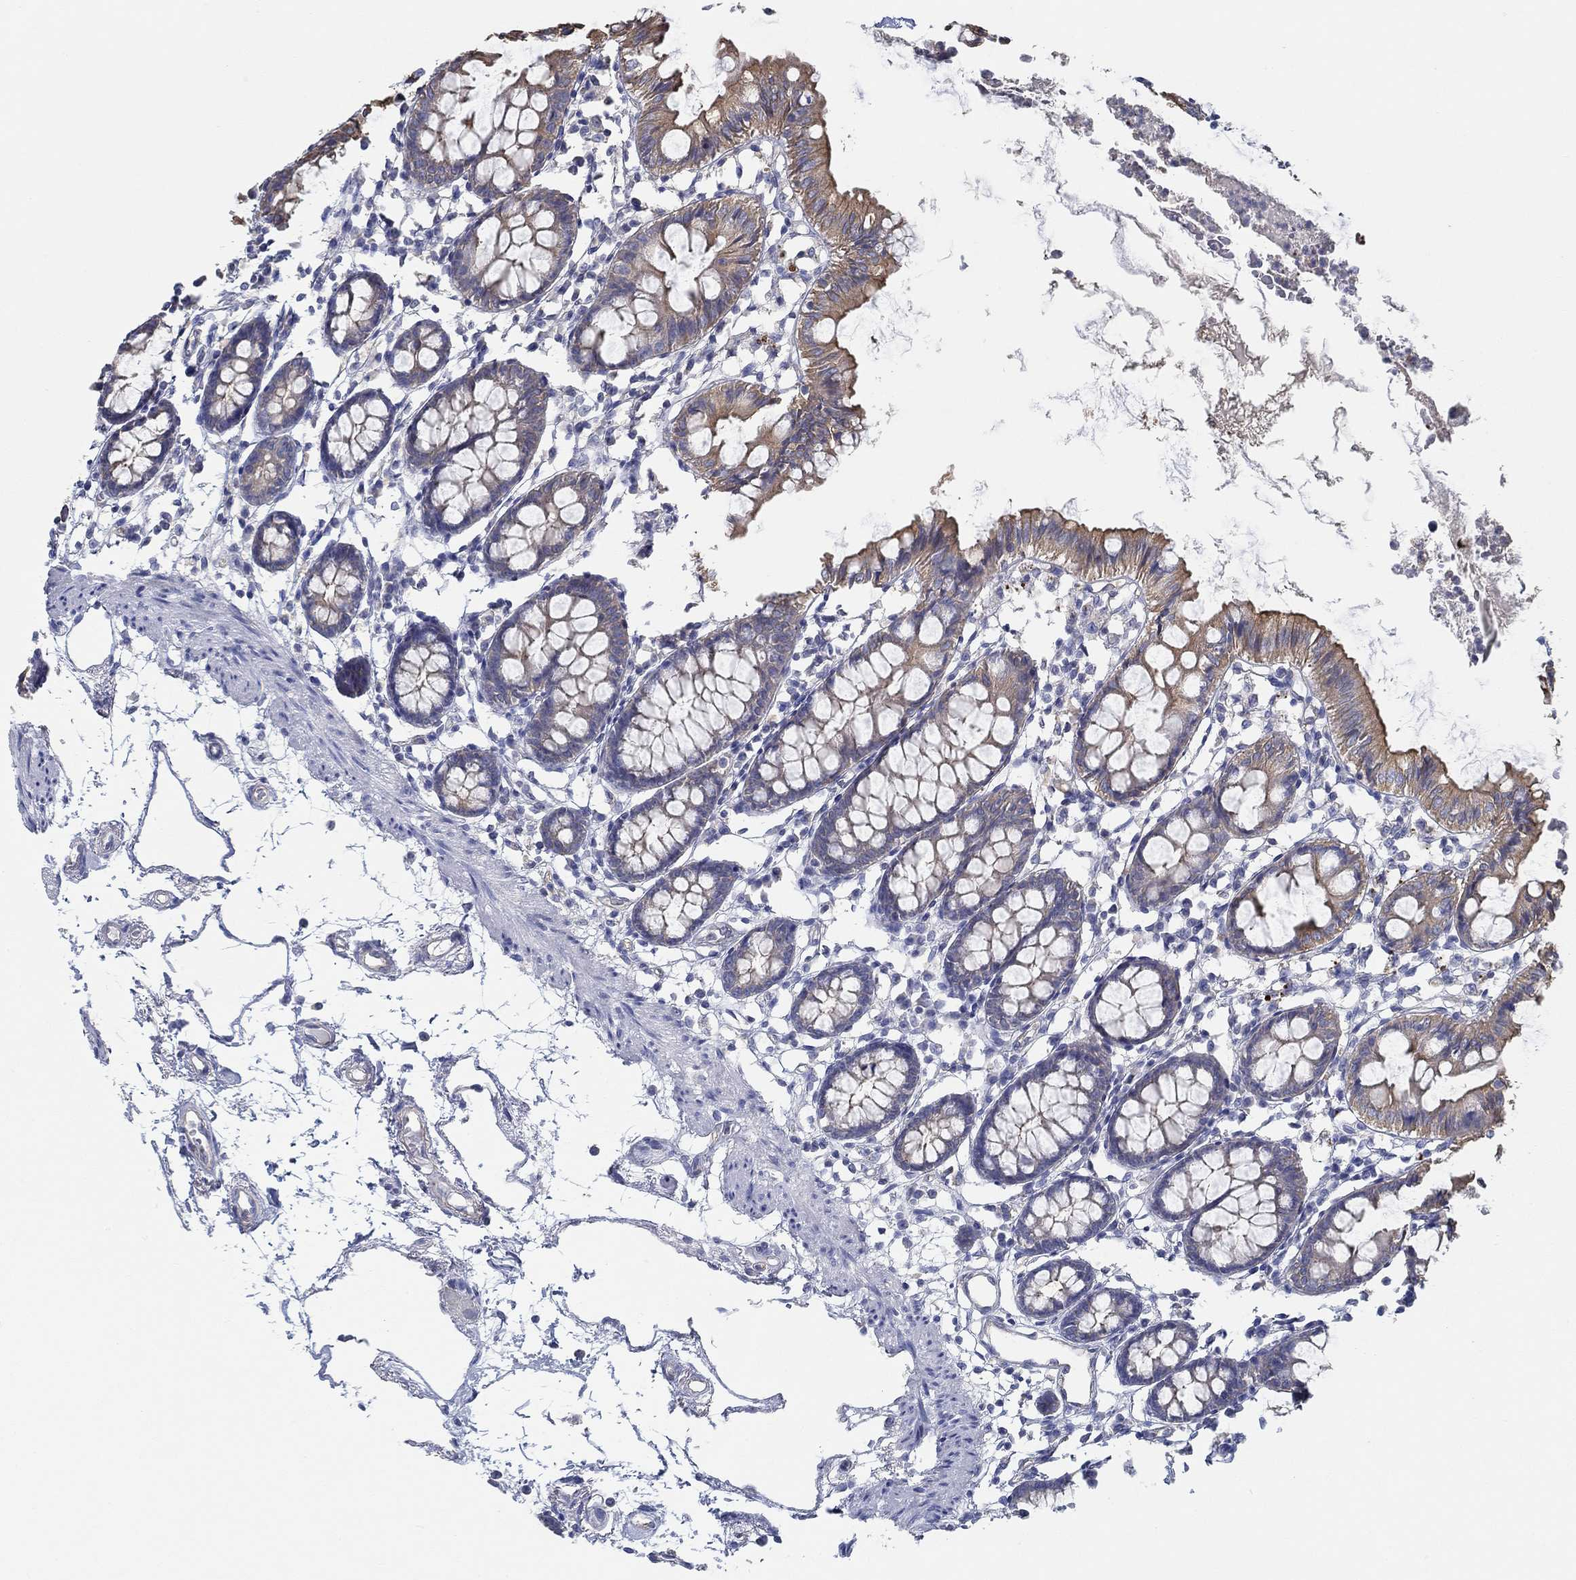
{"staining": {"intensity": "negative", "quantity": "none", "location": "none"}, "tissue": "colon", "cell_type": "Endothelial cells", "image_type": "normal", "snomed": [{"axis": "morphology", "description": "Normal tissue, NOS"}, {"axis": "topography", "description": "Colon"}], "caption": "Colon stained for a protein using immunohistochemistry (IHC) exhibits no expression endothelial cells.", "gene": "BBOF1", "patient": {"sex": "female", "age": 84}}